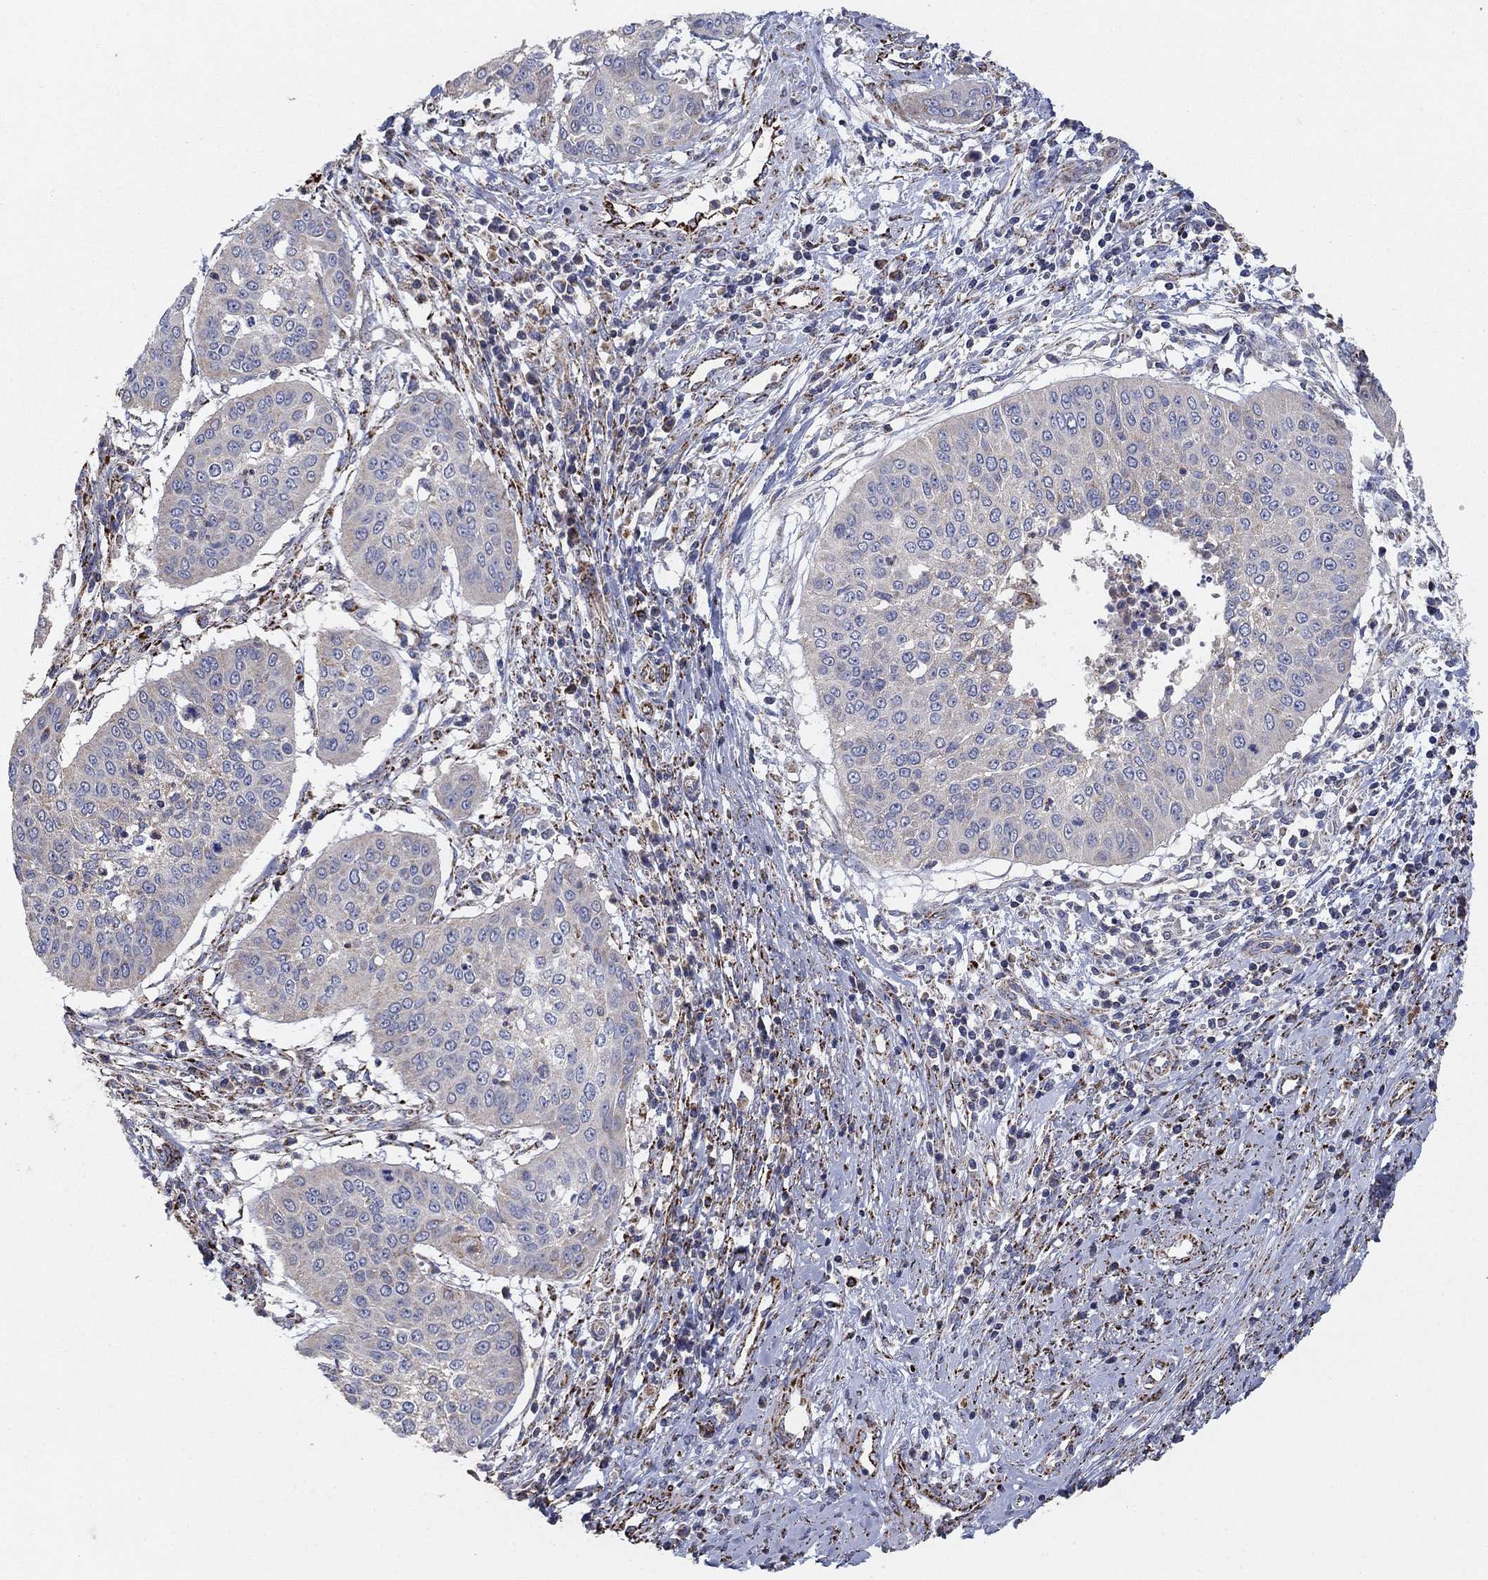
{"staining": {"intensity": "weak", "quantity": "25%-75%", "location": "cytoplasmic/membranous"}, "tissue": "cervical cancer", "cell_type": "Tumor cells", "image_type": "cancer", "snomed": [{"axis": "morphology", "description": "Normal tissue, NOS"}, {"axis": "morphology", "description": "Squamous cell carcinoma, NOS"}, {"axis": "topography", "description": "Cervix"}], "caption": "Protein expression analysis of cervical squamous cell carcinoma exhibits weak cytoplasmic/membranous staining in about 25%-75% of tumor cells.", "gene": "PNPLA2", "patient": {"sex": "female", "age": 39}}